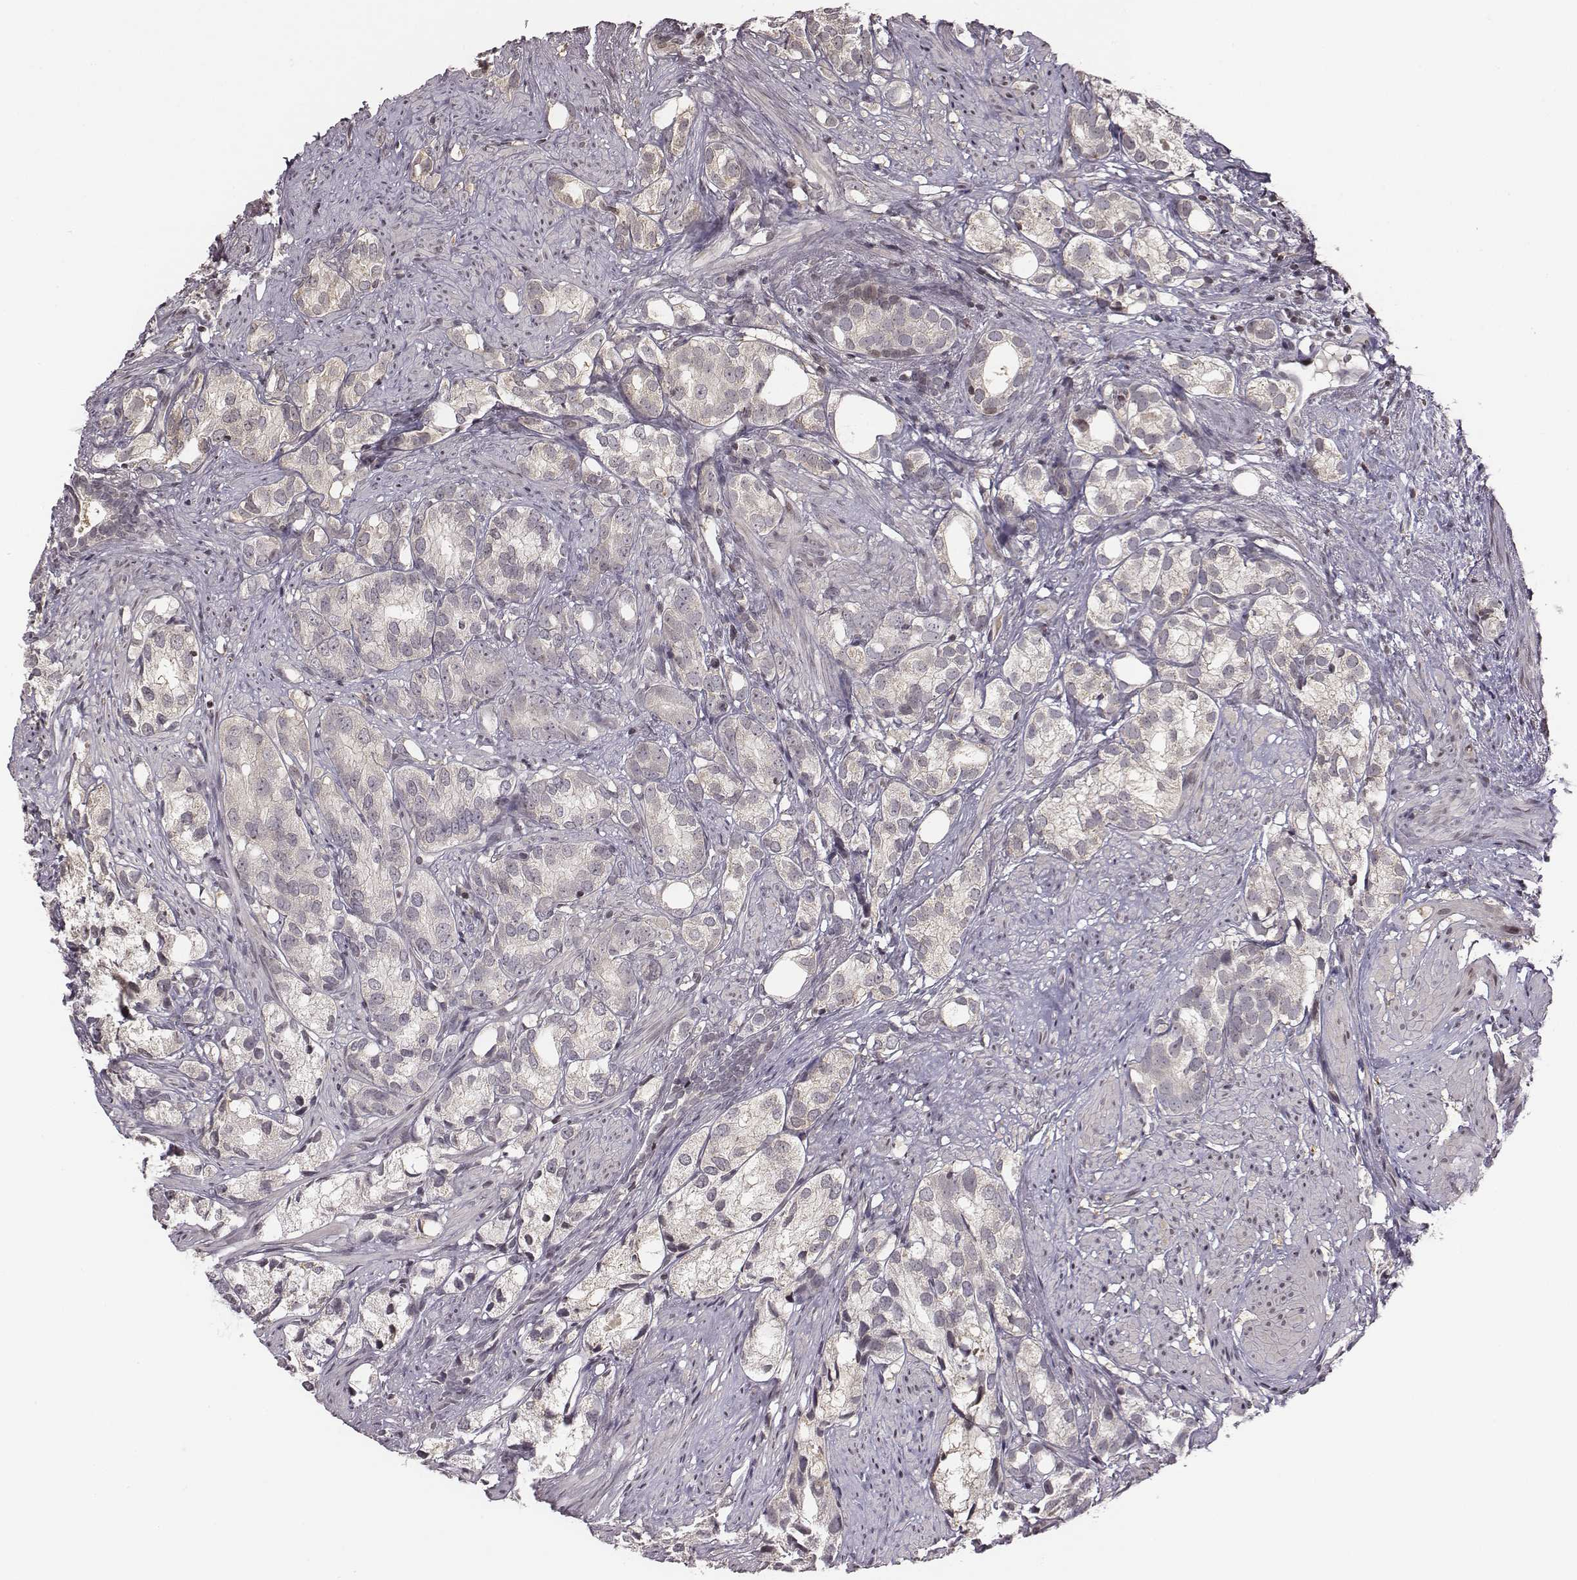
{"staining": {"intensity": "negative", "quantity": "none", "location": "none"}, "tissue": "prostate cancer", "cell_type": "Tumor cells", "image_type": "cancer", "snomed": [{"axis": "morphology", "description": "Adenocarcinoma, High grade"}, {"axis": "topography", "description": "Prostate"}], "caption": "High magnification brightfield microscopy of adenocarcinoma (high-grade) (prostate) stained with DAB (brown) and counterstained with hematoxylin (blue): tumor cells show no significant expression.", "gene": "GRM4", "patient": {"sex": "male", "age": 82}}